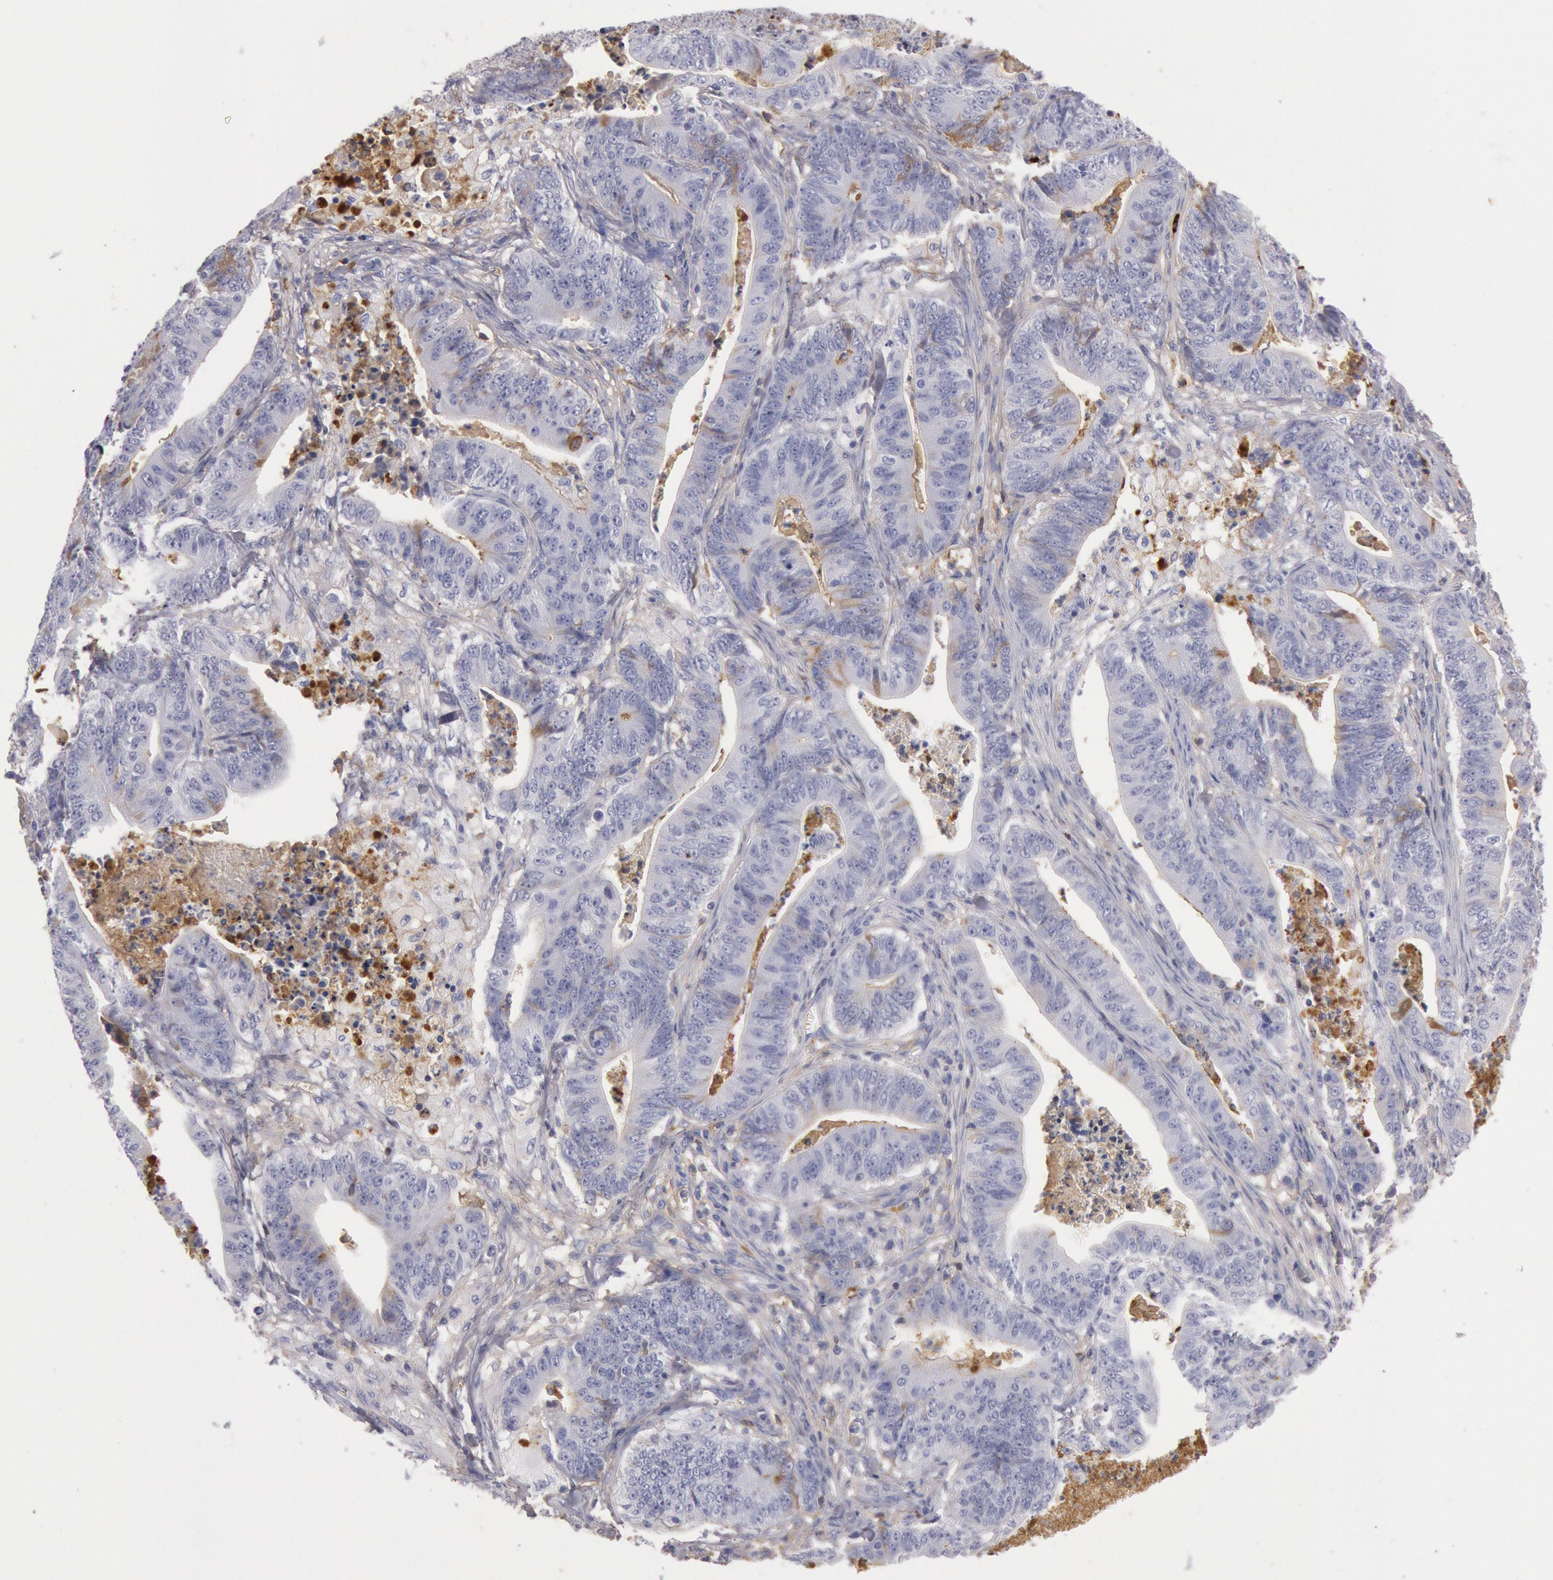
{"staining": {"intensity": "negative", "quantity": "none", "location": "none"}, "tissue": "stomach cancer", "cell_type": "Tumor cells", "image_type": "cancer", "snomed": [{"axis": "morphology", "description": "Adenocarcinoma, NOS"}, {"axis": "topography", "description": "Stomach, lower"}], "caption": "The histopathology image reveals no staining of tumor cells in stomach cancer (adenocarcinoma). (Brightfield microscopy of DAB immunohistochemistry (IHC) at high magnification).", "gene": "IGHA1", "patient": {"sex": "female", "age": 86}}